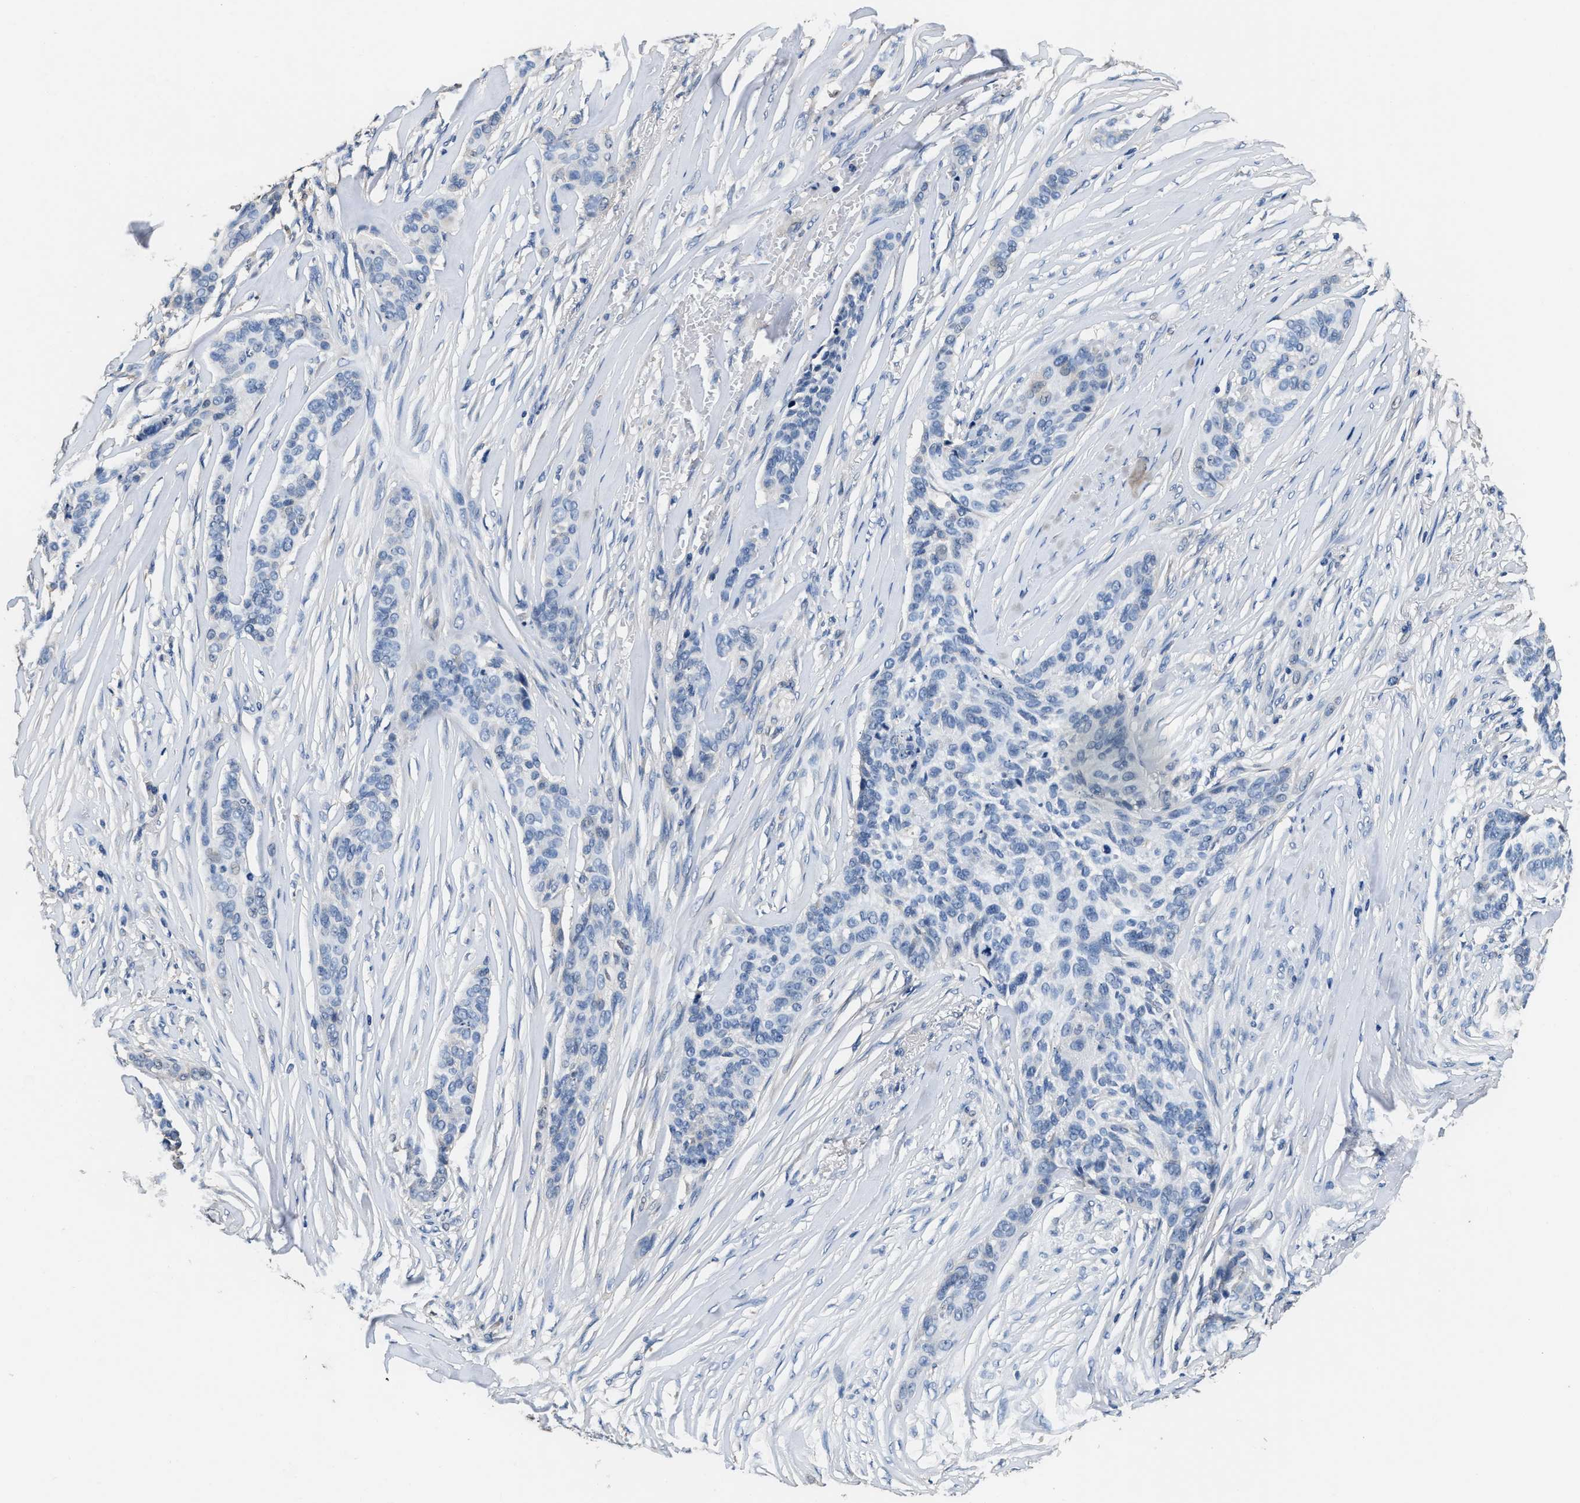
{"staining": {"intensity": "negative", "quantity": "none", "location": "none"}, "tissue": "skin cancer", "cell_type": "Tumor cells", "image_type": "cancer", "snomed": [{"axis": "morphology", "description": "Basal cell carcinoma"}, {"axis": "topography", "description": "Skin"}], "caption": "Immunohistochemistry (IHC) of skin basal cell carcinoma exhibits no expression in tumor cells.", "gene": "ANKIB1", "patient": {"sex": "male", "age": 85}}